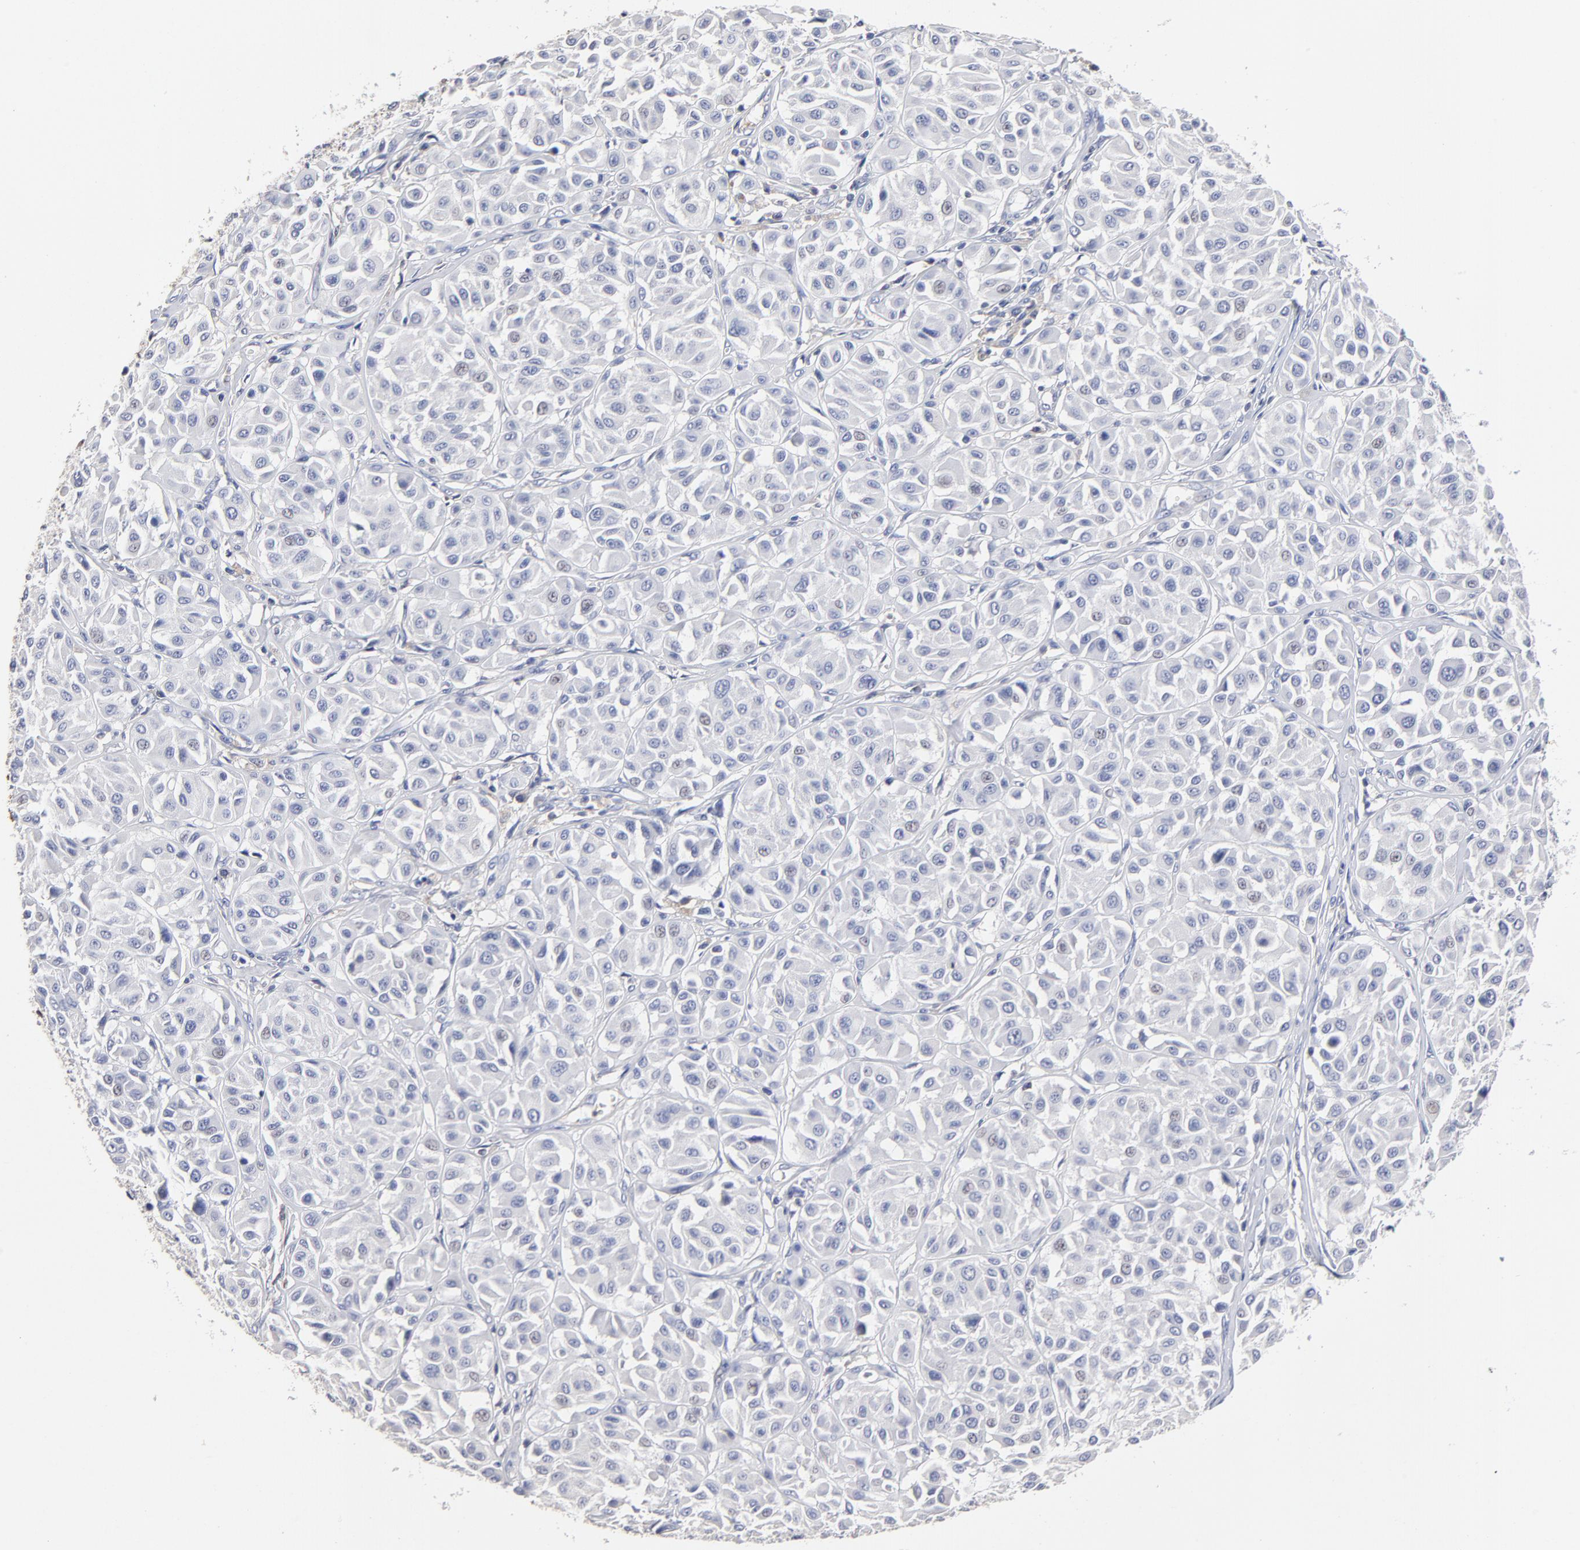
{"staining": {"intensity": "negative", "quantity": "none", "location": "none"}, "tissue": "melanoma", "cell_type": "Tumor cells", "image_type": "cancer", "snomed": [{"axis": "morphology", "description": "Malignant melanoma, Metastatic site"}, {"axis": "topography", "description": "Soft tissue"}], "caption": "Photomicrograph shows no significant protein positivity in tumor cells of melanoma.", "gene": "TRAT1", "patient": {"sex": "male", "age": 41}}